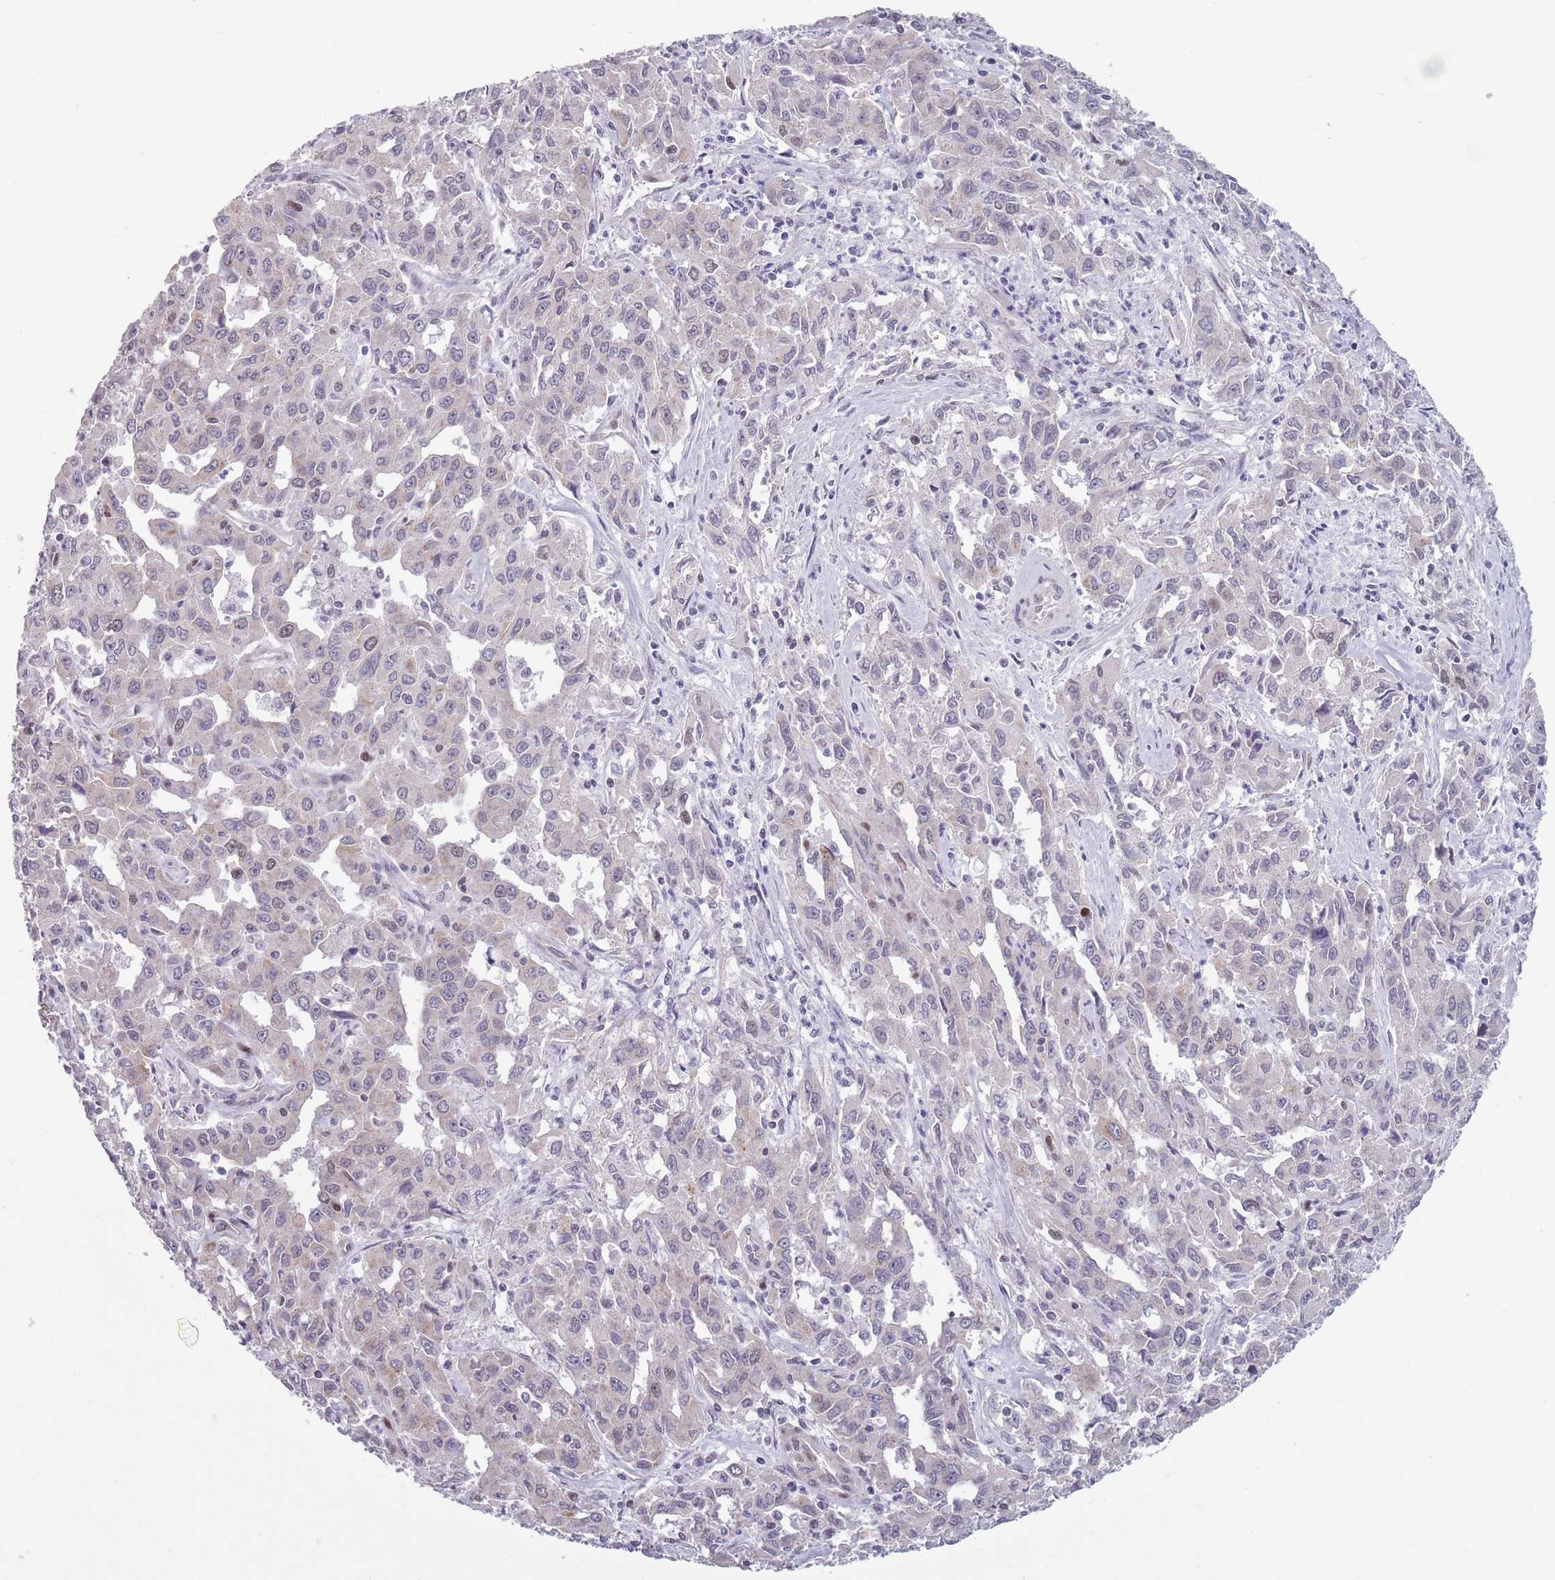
{"staining": {"intensity": "negative", "quantity": "none", "location": "none"}, "tissue": "liver cancer", "cell_type": "Tumor cells", "image_type": "cancer", "snomed": [{"axis": "morphology", "description": "Carcinoma, Hepatocellular, NOS"}, {"axis": "topography", "description": "Liver"}], "caption": "A photomicrograph of human hepatocellular carcinoma (liver) is negative for staining in tumor cells.", "gene": "ZKSCAN2", "patient": {"sex": "male", "age": 63}}